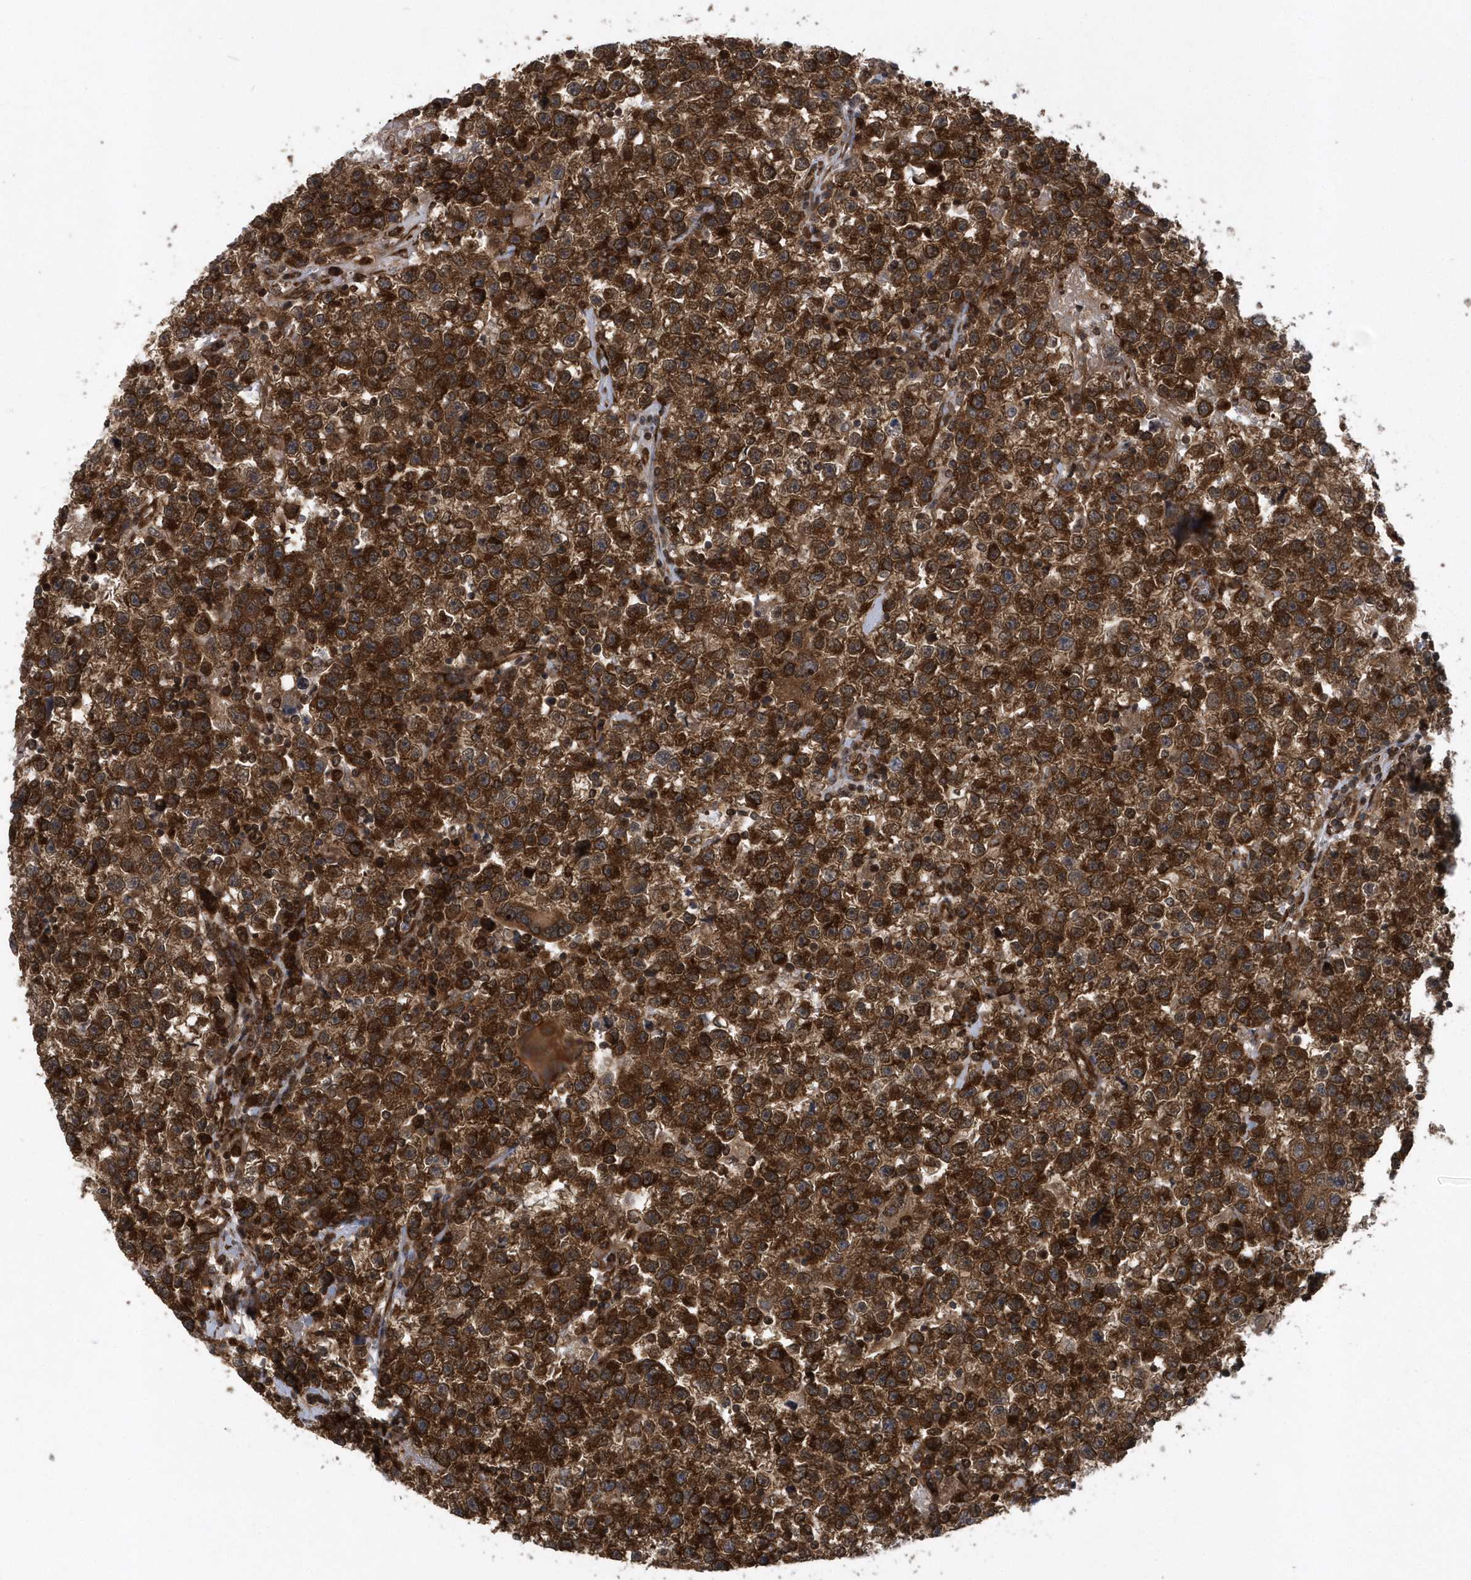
{"staining": {"intensity": "strong", "quantity": ">75%", "location": "cytoplasmic/membranous"}, "tissue": "testis cancer", "cell_type": "Tumor cells", "image_type": "cancer", "snomed": [{"axis": "morphology", "description": "Seminoma, NOS"}, {"axis": "topography", "description": "Testis"}], "caption": "Immunohistochemistry staining of testis cancer, which displays high levels of strong cytoplasmic/membranous positivity in approximately >75% of tumor cells indicating strong cytoplasmic/membranous protein expression. The staining was performed using DAB (brown) for protein detection and nuclei were counterstained in hematoxylin (blue).", "gene": "PHF1", "patient": {"sex": "male", "age": 22}}